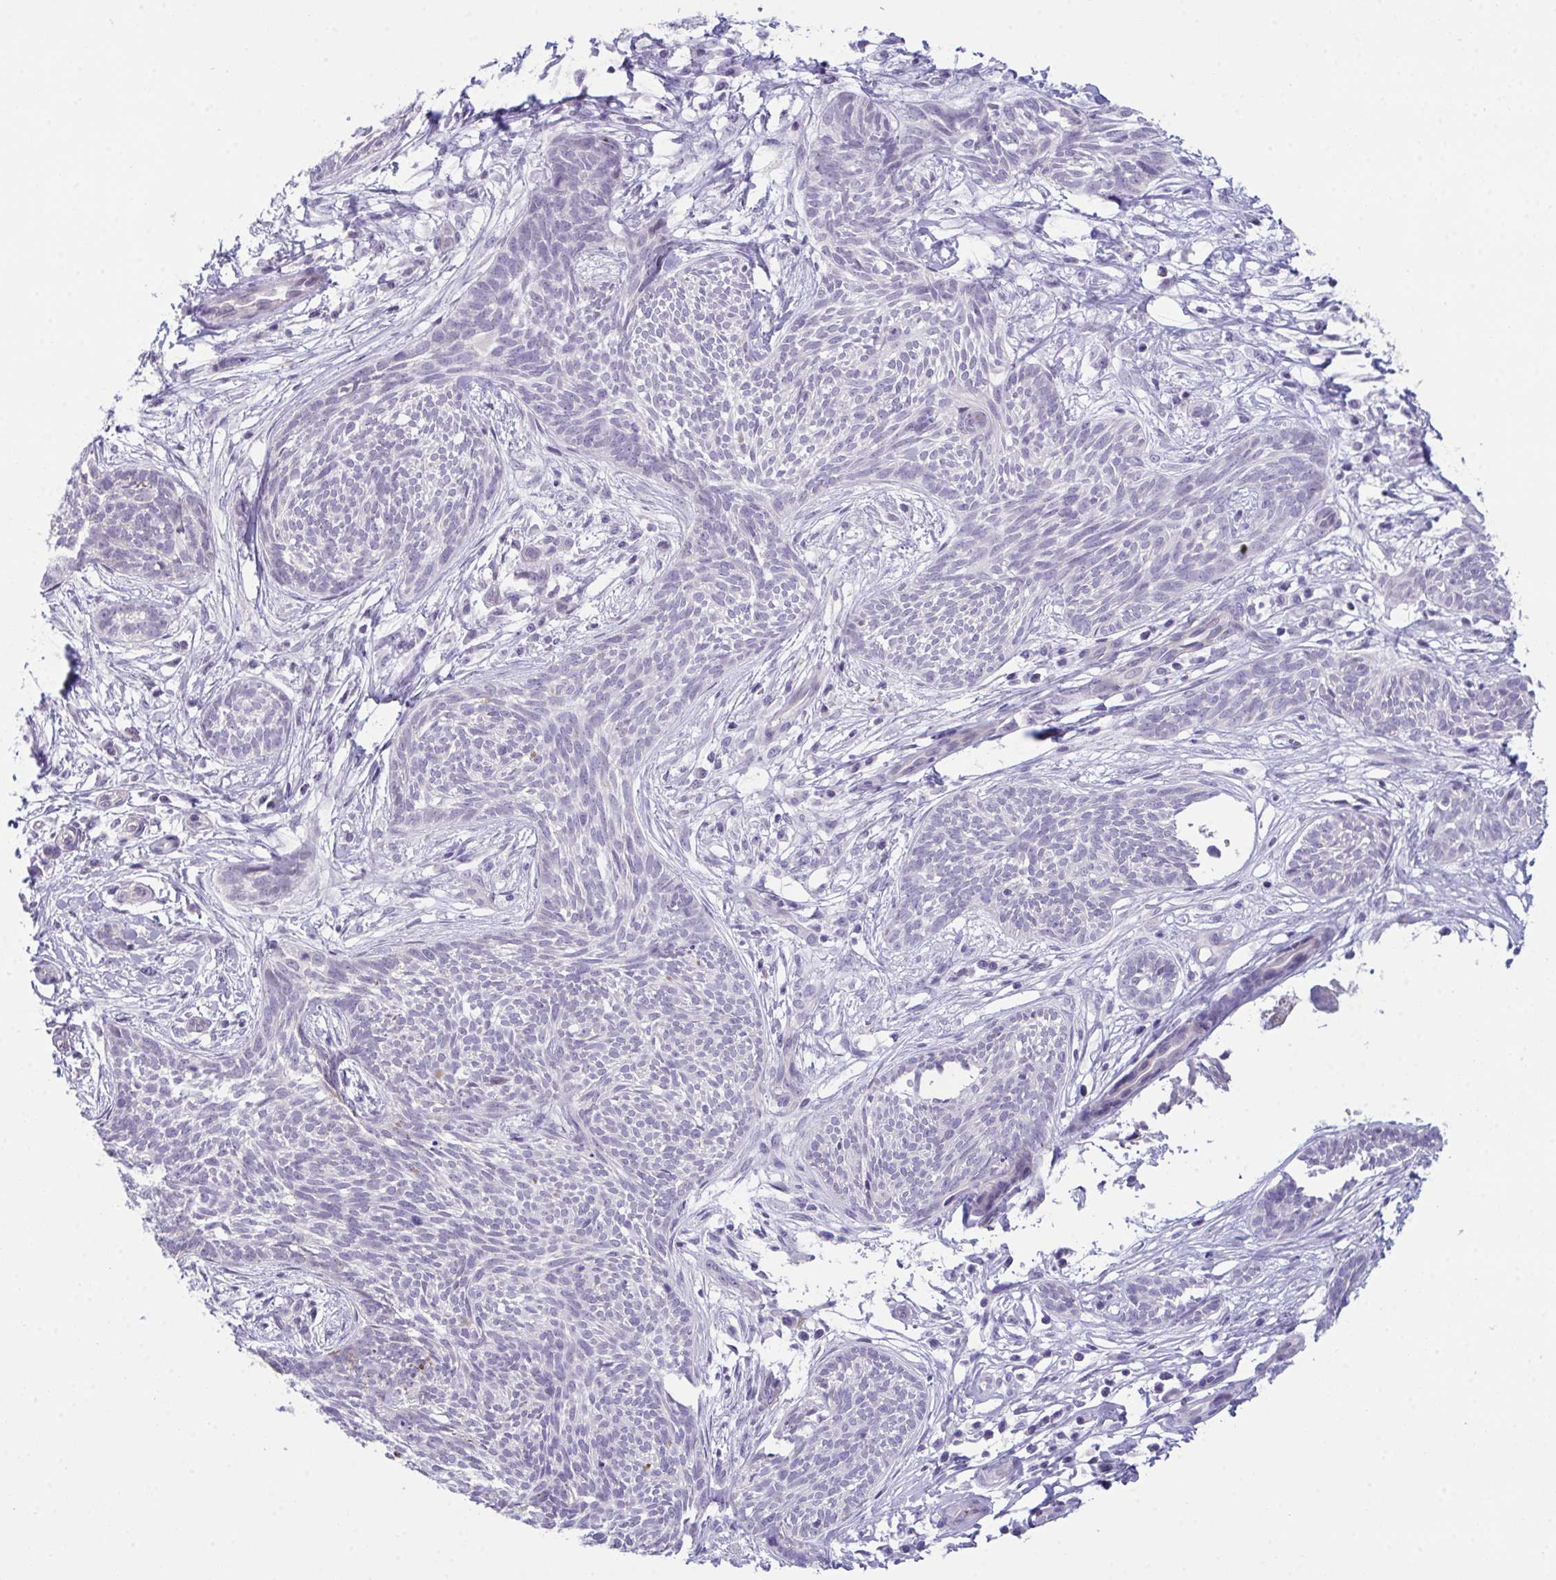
{"staining": {"intensity": "negative", "quantity": "none", "location": "none"}, "tissue": "skin cancer", "cell_type": "Tumor cells", "image_type": "cancer", "snomed": [{"axis": "morphology", "description": "Basal cell carcinoma"}, {"axis": "topography", "description": "Skin"}, {"axis": "topography", "description": "Skin, foot"}], "caption": "IHC photomicrograph of neoplastic tissue: human skin cancer (basal cell carcinoma) stained with DAB (3,3'-diaminobenzidine) displays no significant protein expression in tumor cells.", "gene": "ATP6V0D2", "patient": {"sex": "female", "age": 86}}